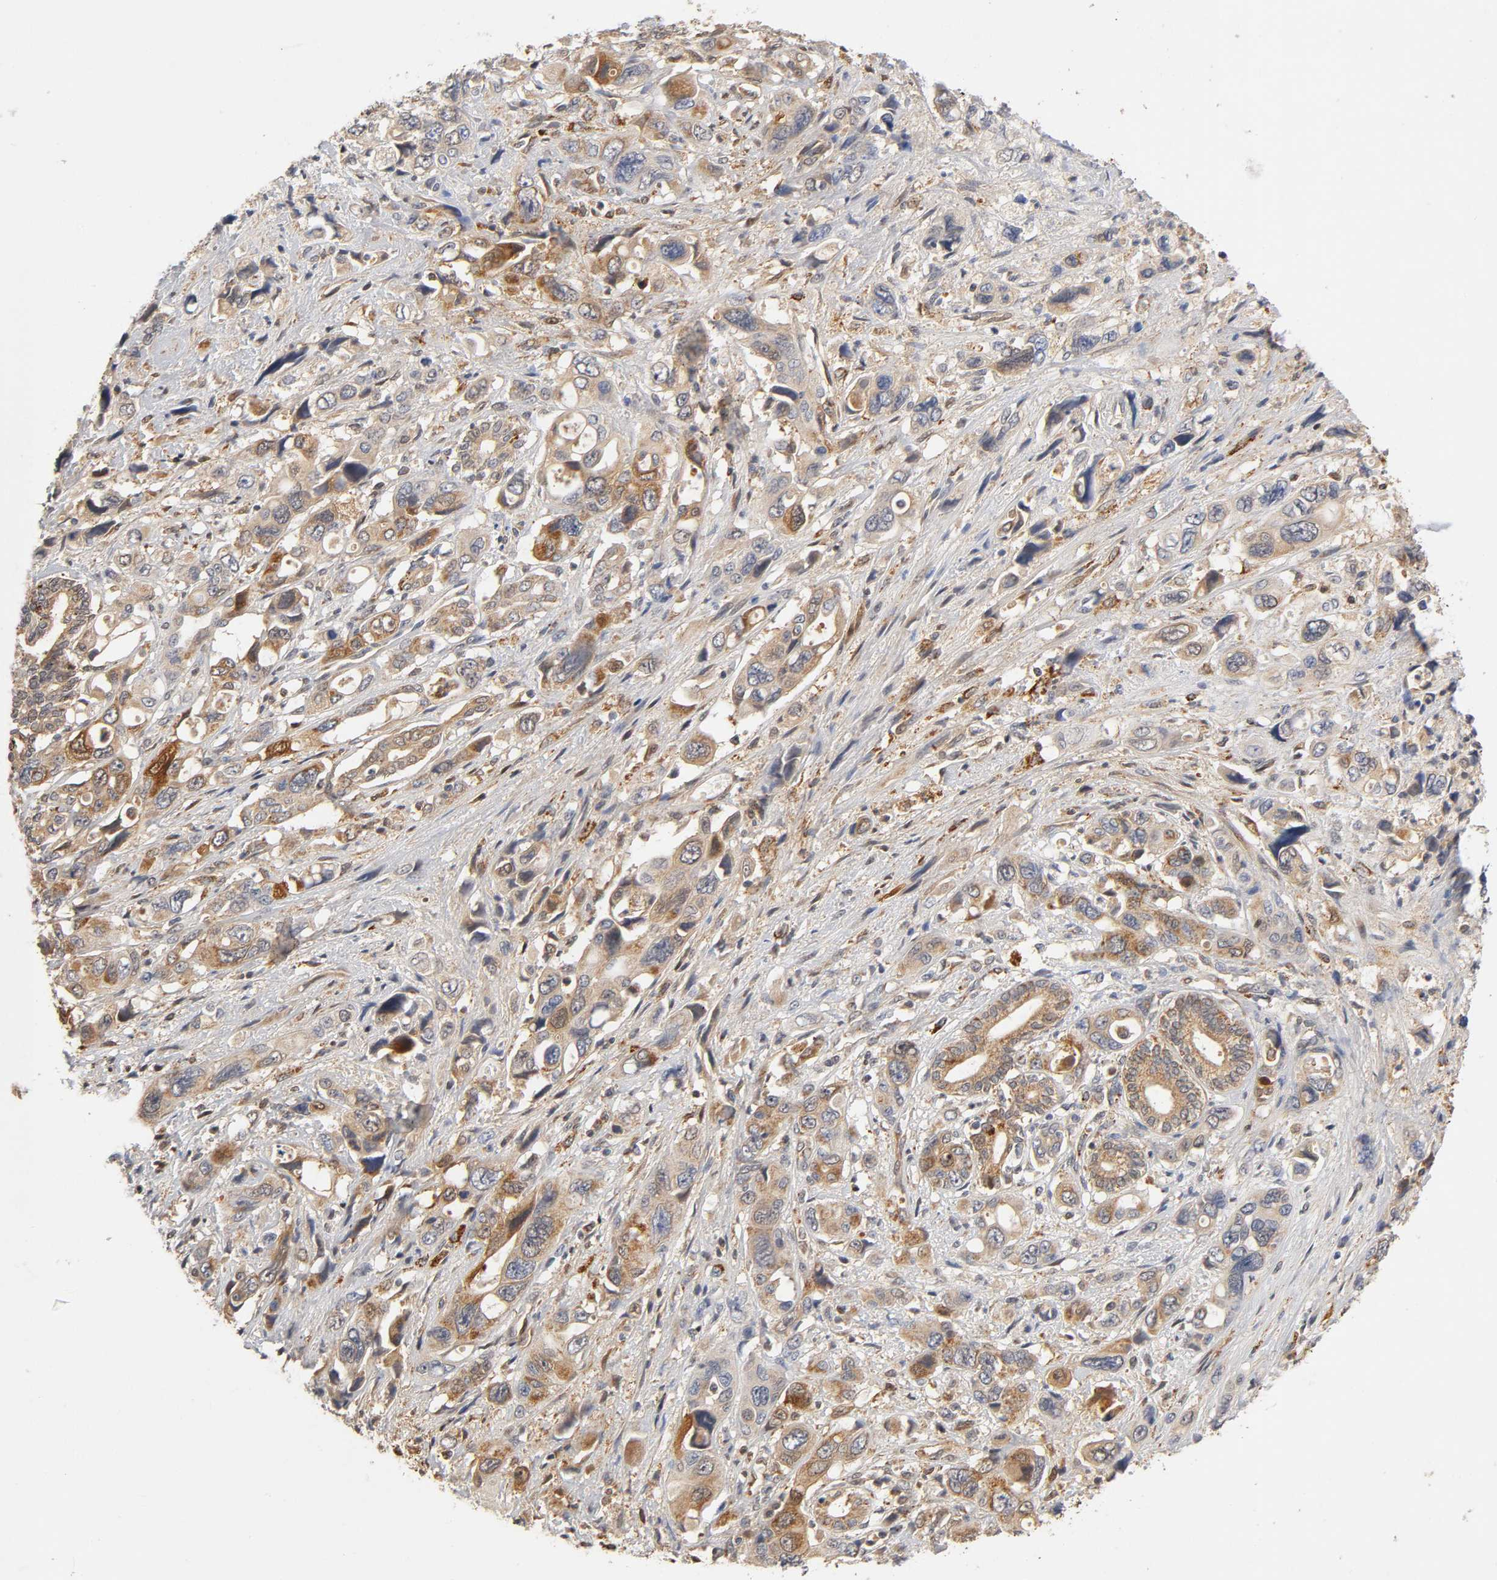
{"staining": {"intensity": "strong", "quantity": ">75%", "location": "cytoplasmic/membranous,nuclear"}, "tissue": "pancreatic cancer", "cell_type": "Tumor cells", "image_type": "cancer", "snomed": [{"axis": "morphology", "description": "Adenocarcinoma, NOS"}, {"axis": "topography", "description": "Pancreas"}], "caption": "Immunohistochemistry (DAB (3,3'-diaminobenzidine)) staining of human adenocarcinoma (pancreatic) demonstrates strong cytoplasmic/membranous and nuclear protein positivity in about >75% of tumor cells. (Stains: DAB in brown, nuclei in blue, Microscopy: brightfield microscopy at high magnification).", "gene": "ISG15", "patient": {"sex": "male", "age": 46}}